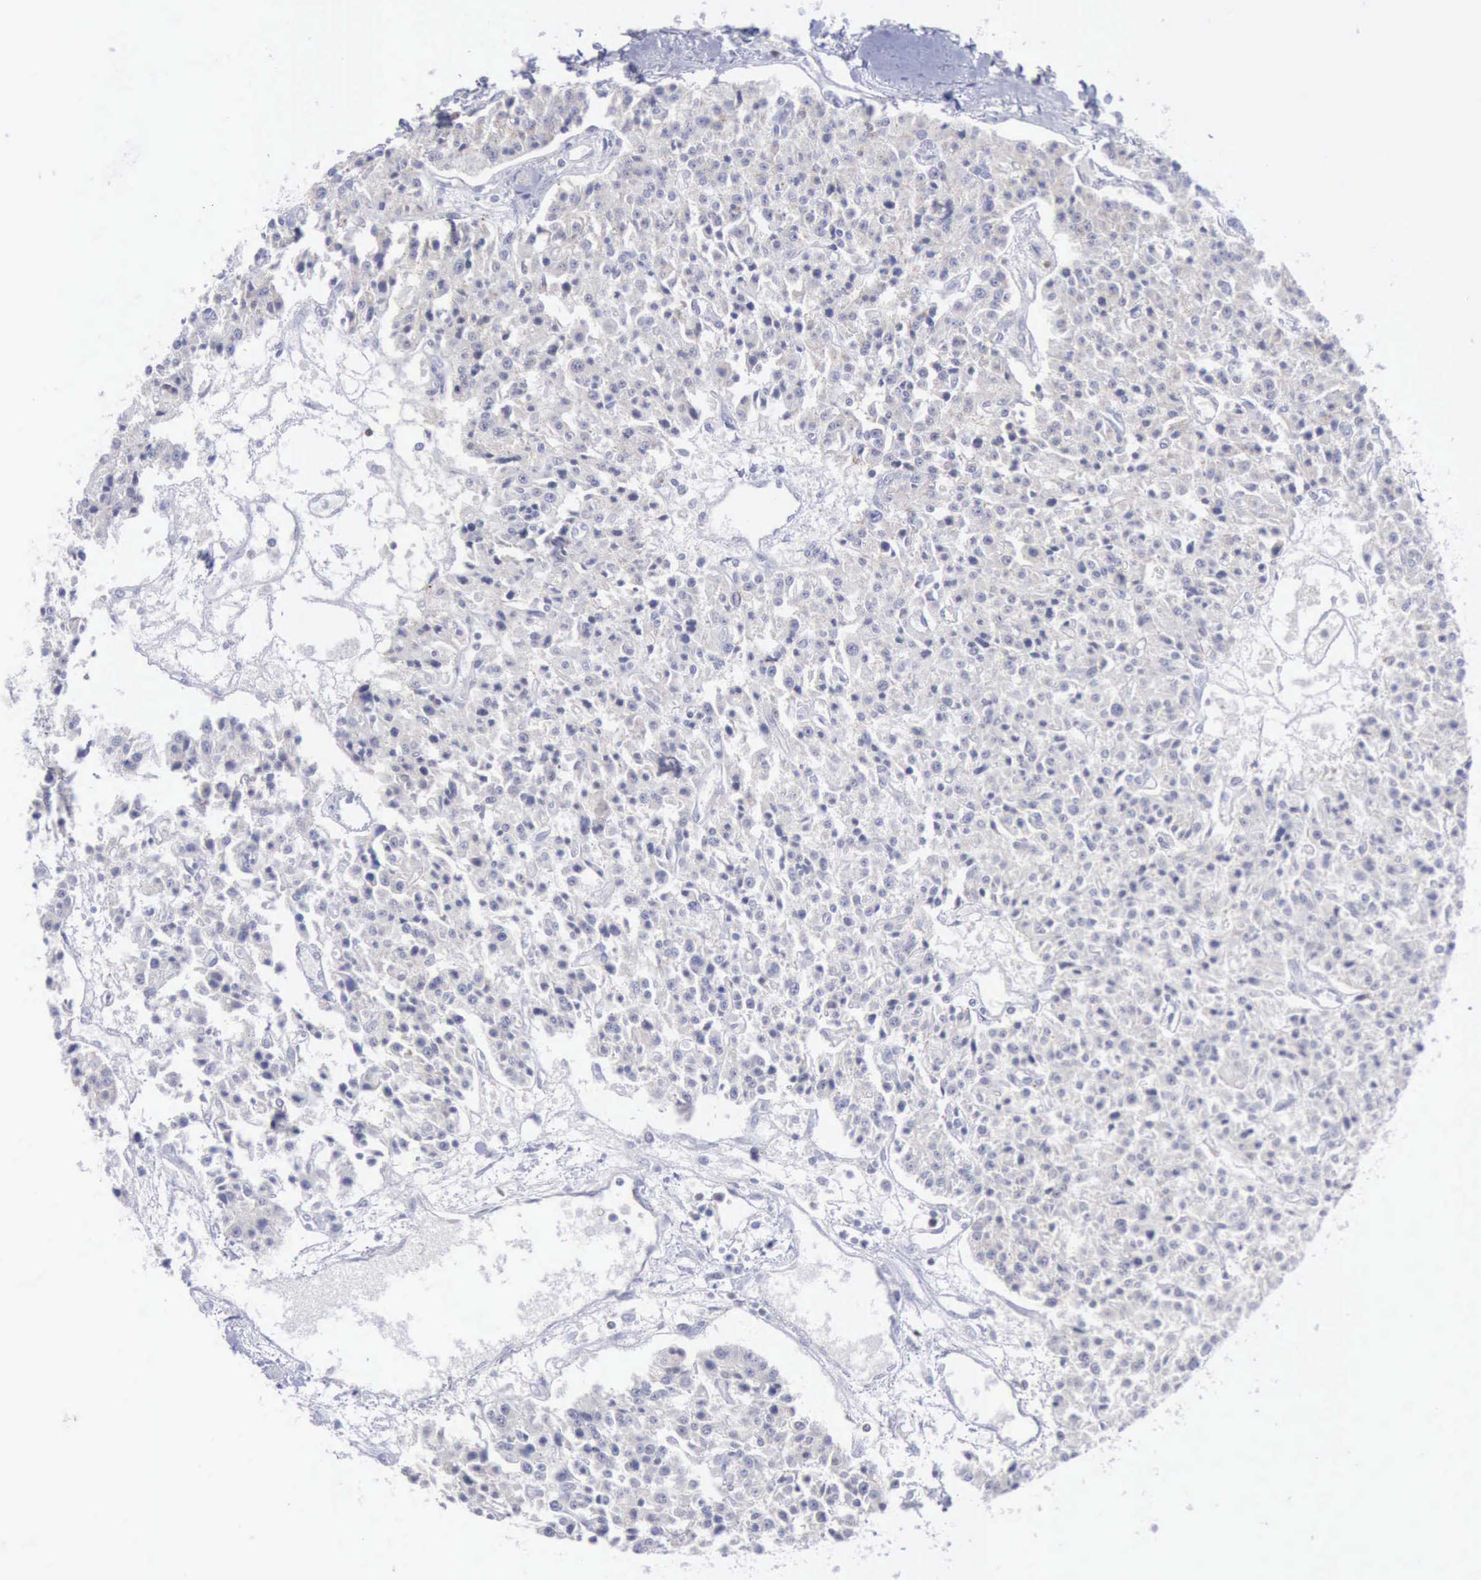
{"staining": {"intensity": "negative", "quantity": "none", "location": "none"}, "tissue": "carcinoid", "cell_type": "Tumor cells", "image_type": "cancer", "snomed": [{"axis": "morphology", "description": "Carcinoid, malignant, NOS"}, {"axis": "topography", "description": "Stomach"}], "caption": "Immunohistochemical staining of human carcinoid exhibits no significant positivity in tumor cells.", "gene": "SATB2", "patient": {"sex": "female", "age": 76}}